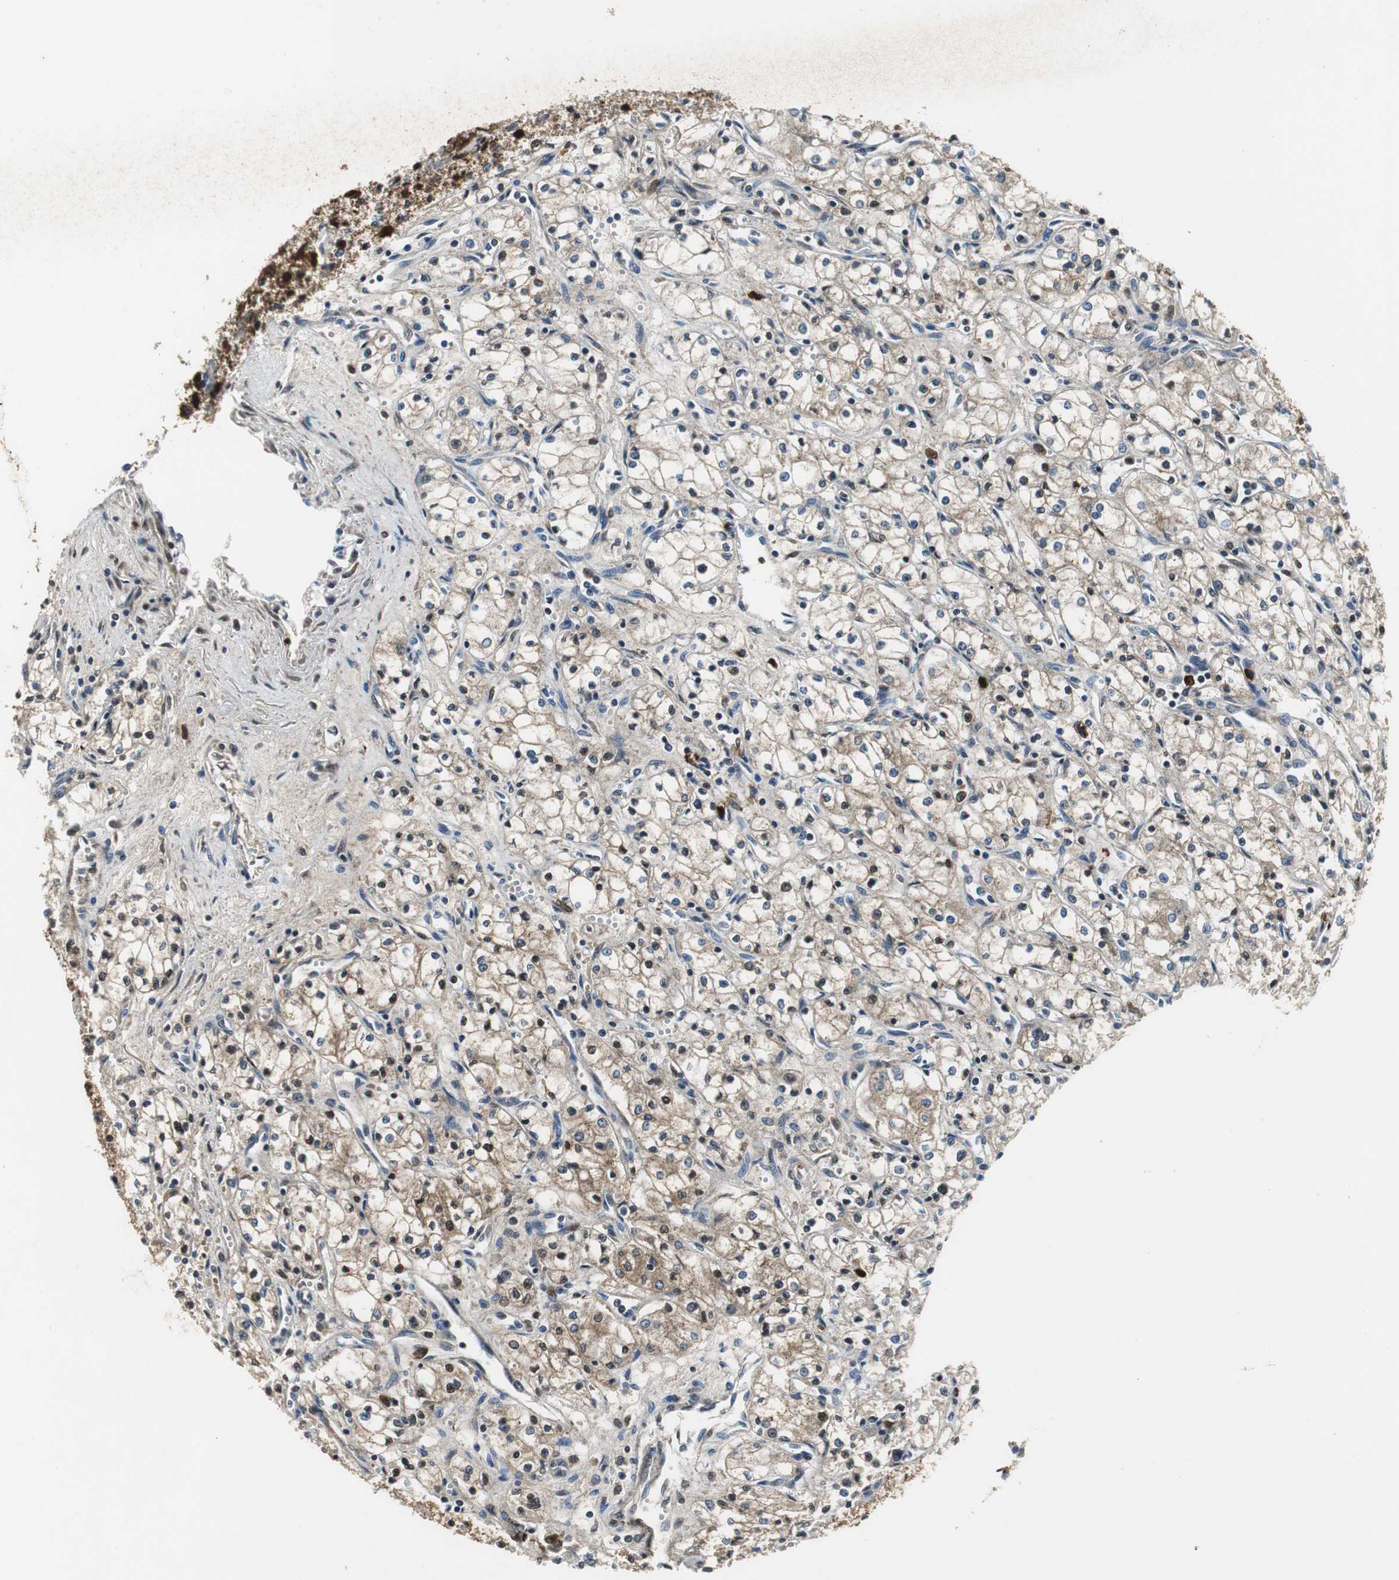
{"staining": {"intensity": "weak", "quantity": "25%-75%", "location": "nuclear"}, "tissue": "renal cancer", "cell_type": "Tumor cells", "image_type": "cancer", "snomed": [{"axis": "morphology", "description": "Normal tissue, NOS"}, {"axis": "morphology", "description": "Adenocarcinoma, NOS"}, {"axis": "topography", "description": "Kidney"}], "caption": "Immunohistochemical staining of renal cancer shows weak nuclear protein expression in approximately 25%-75% of tumor cells. Immunohistochemistry stains the protein in brown and the nuclei are stained blue.", "gene": "ORM1", "patient": {"sex": "male", "age": 59}}